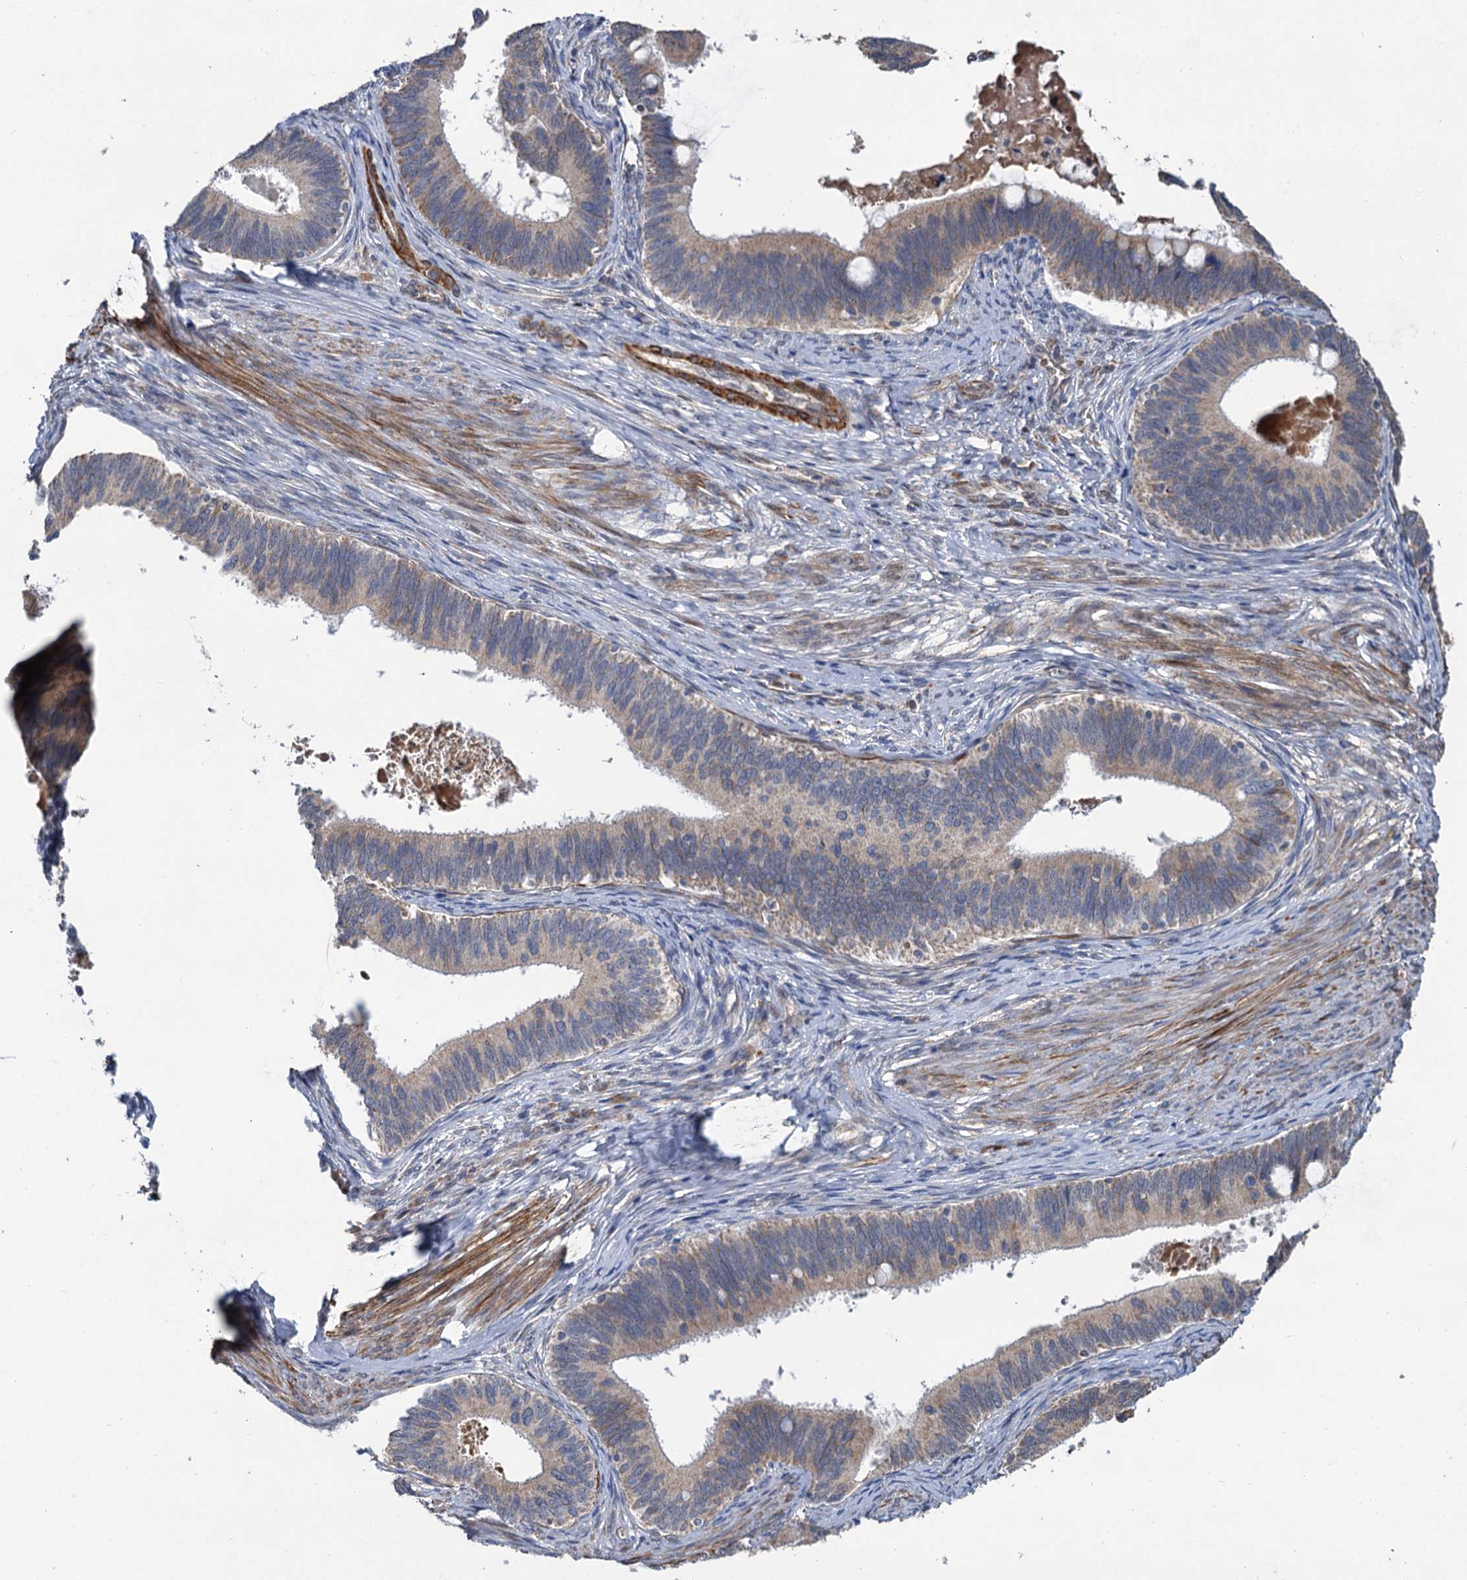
{"staining": {"intensity": "weak", "quantity": "<25%", "location": "cytoplasmic/membranous"}, "tissue": "cervical cancer", "cell_type": "Tumor cells", "image_type": "cancer", "snomed": [{"axis": "morphology", "description": "Adenocarcinoma, NOS"}, {"axis": "topography", "description": "Cervix"}], "caption": "Immunohistochemistry (IHC) of cervical cancer (adenocarcinoma) demonstrates no expression in tumor cells.", "gene": "ALKBH7", "patient": {"sex": "female", "age": 42}}